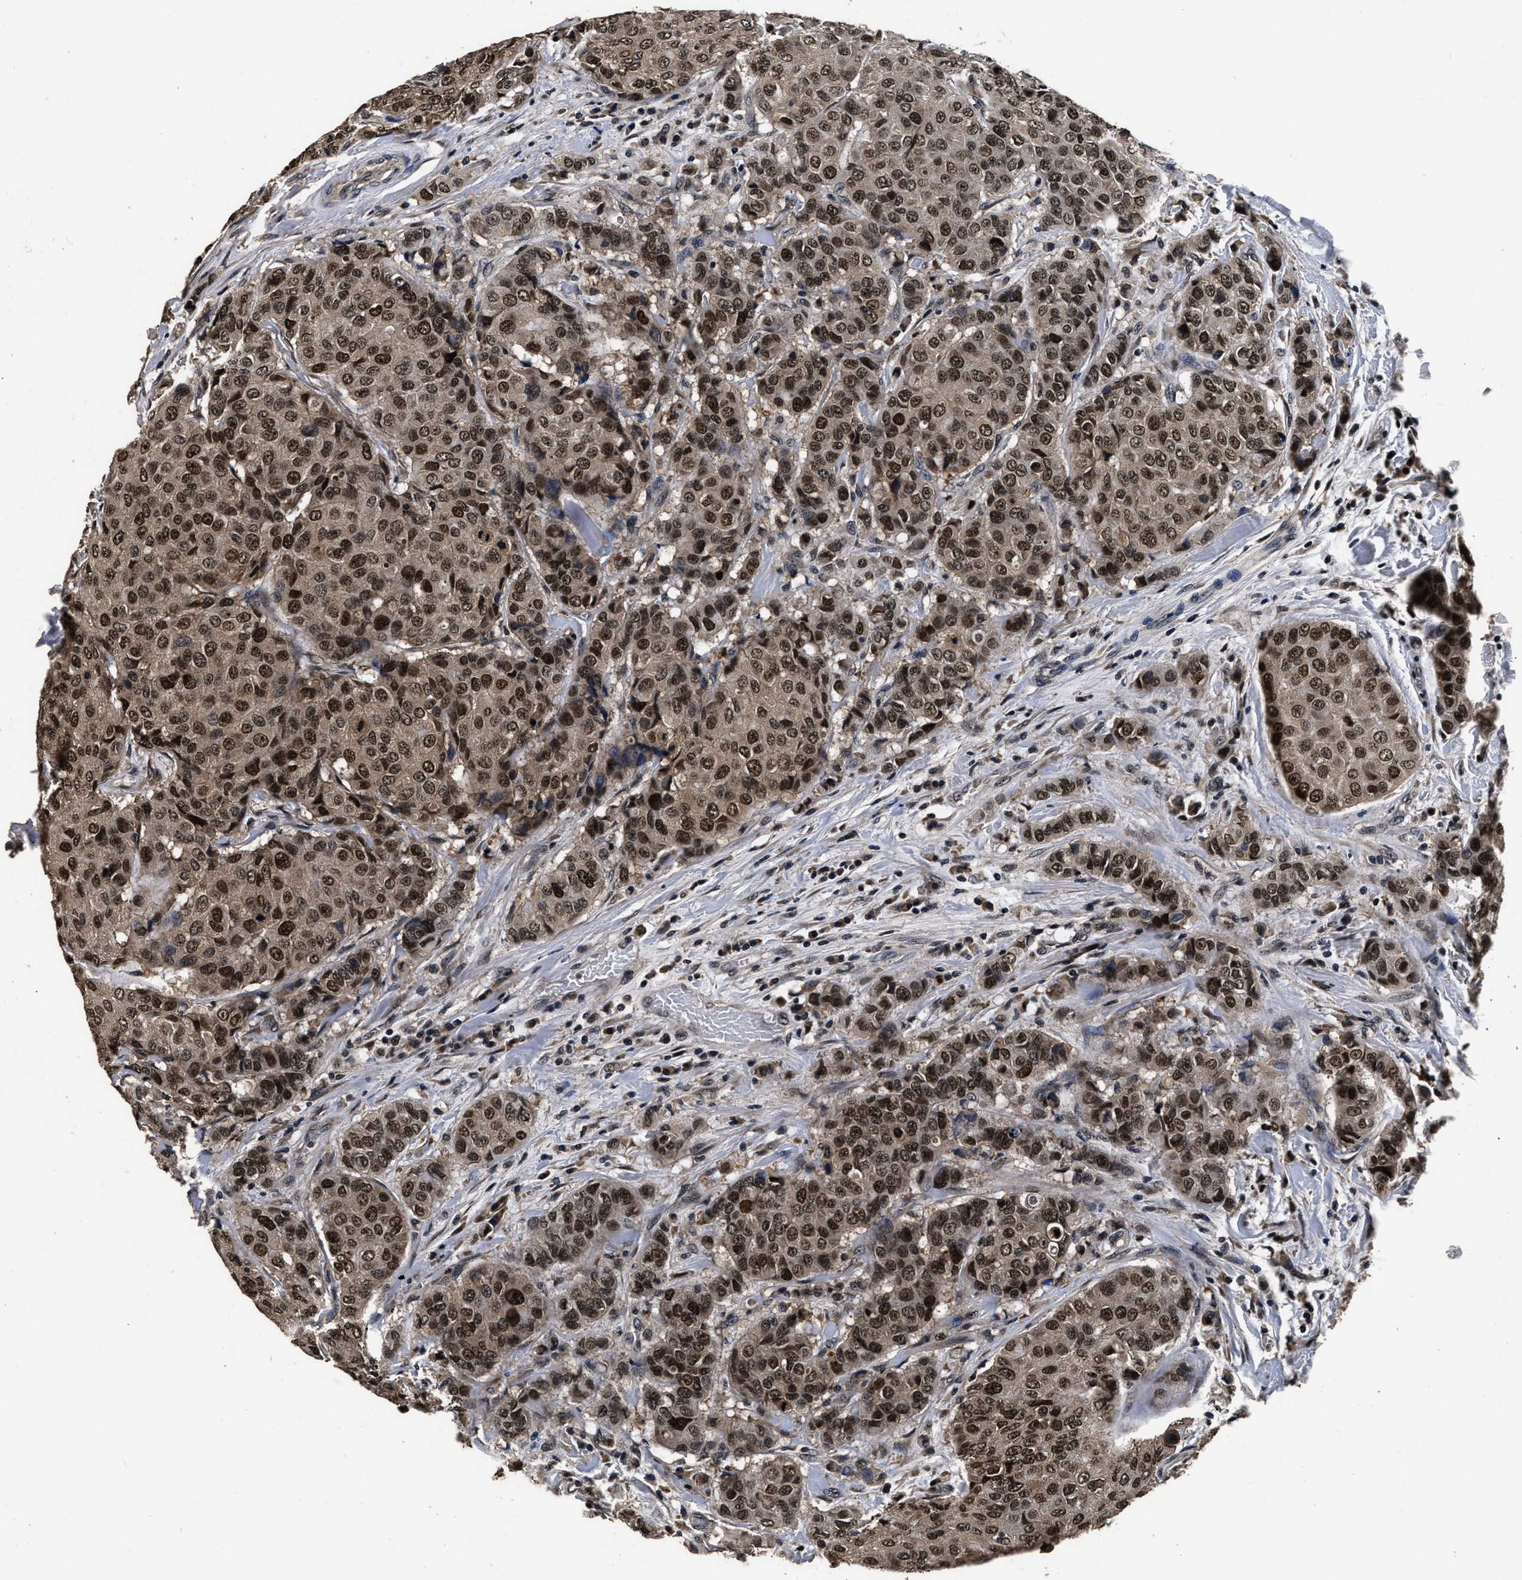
{"staining": {"intensity": "strong", "quantity": ">75%", "location": "nuclear"}, "tissue": "breast cancer", "cell_type": "Tumor cells", "image_type": "cancer", "snomed": [{"axis": "morphology", "description": "Duct carcinoma"}, {"axis": "topography", "description": "Breast"}], "caption": "Tumor cells show high levels of strong nuclear staining in approximately >75% of cells in human breast cancer (invasive ductal carcinoma).", "gene": "CSTF1", "patient": {"sex": "female", "age": 27}}